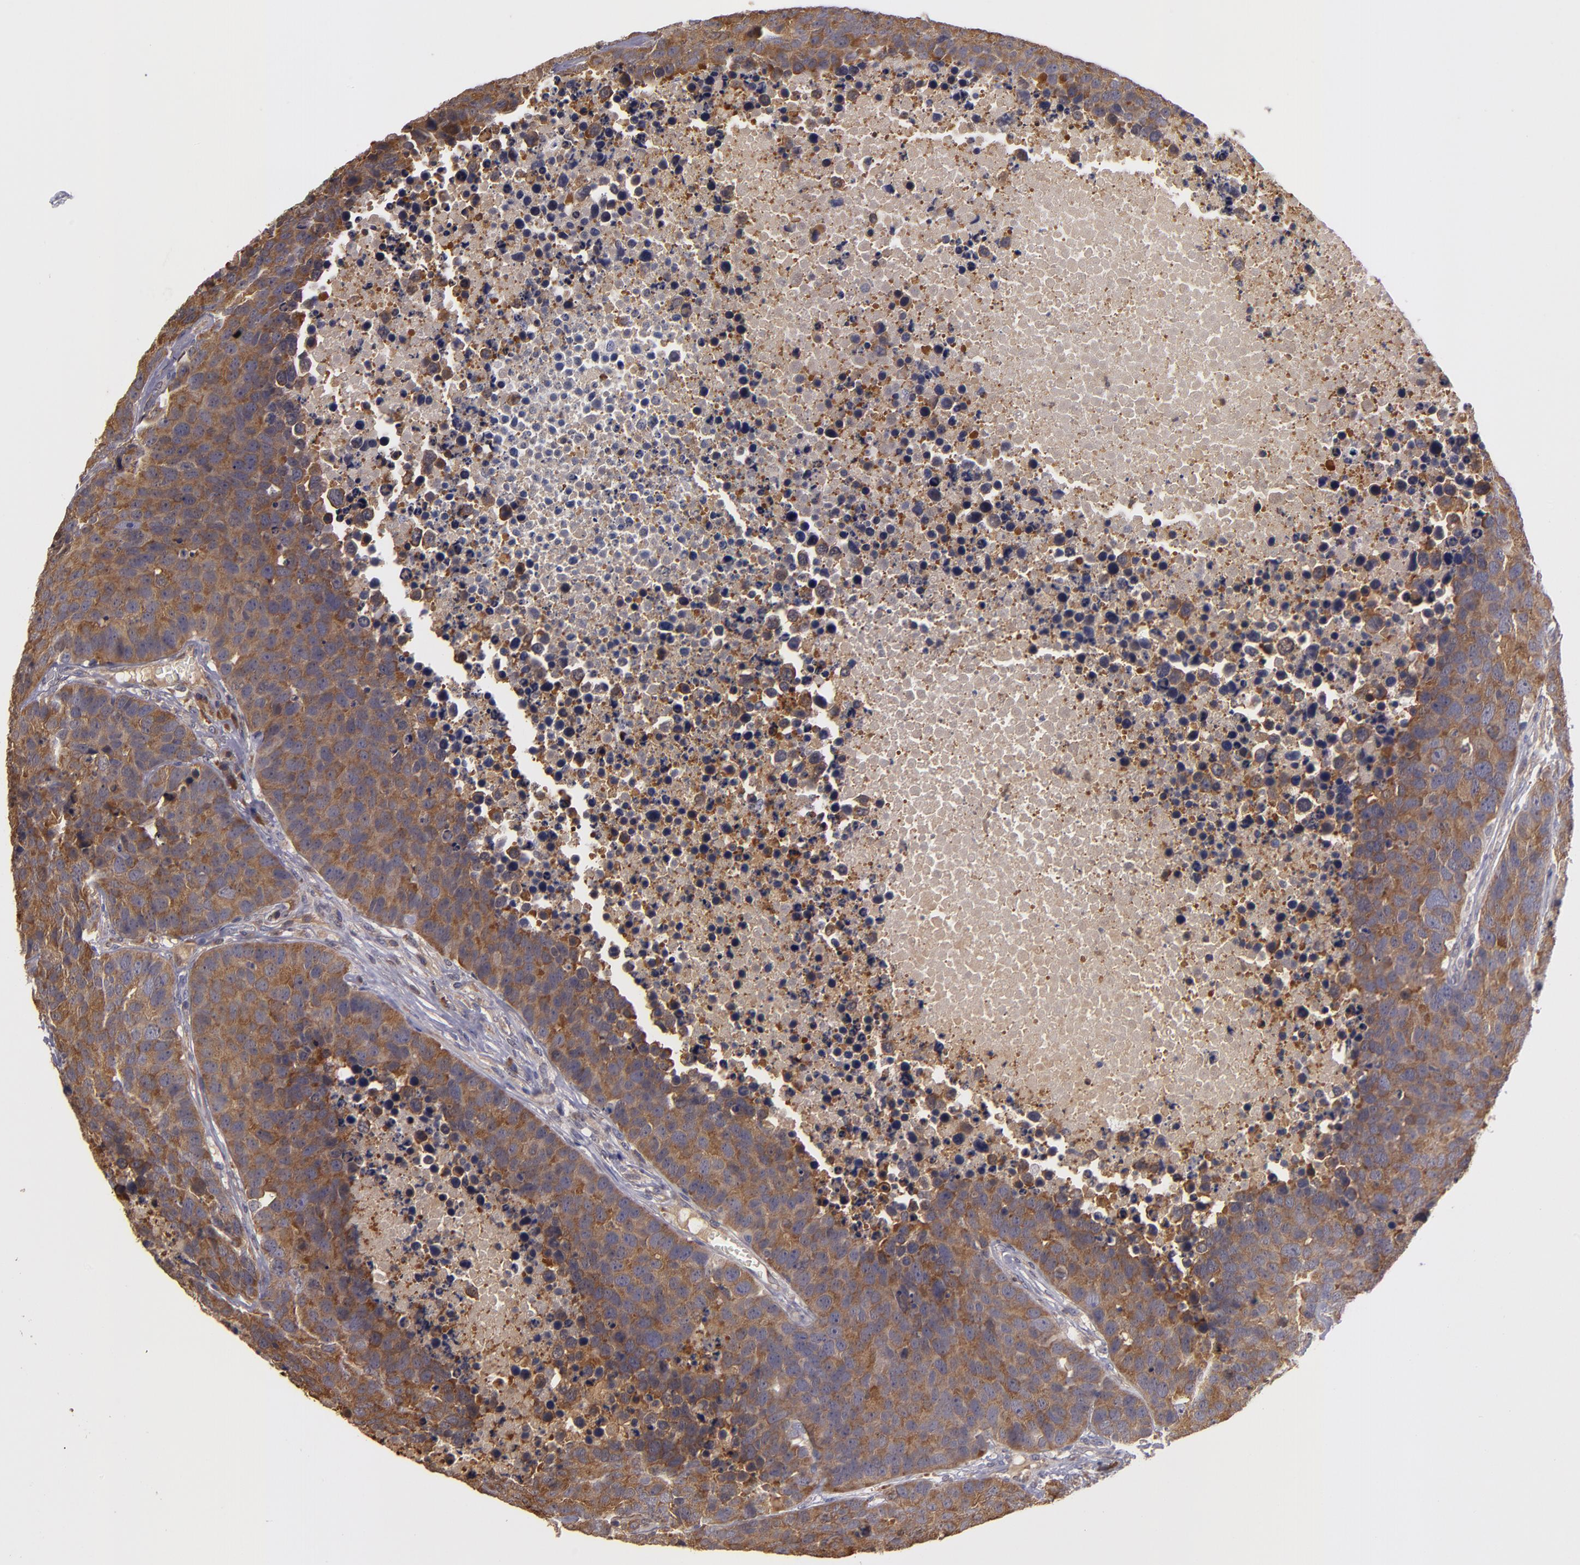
{"staining": {"intensity": "moderate", "quantity": ">75%", "location": "cytoplasmic/membranous"}, "tissue": "carcinoid", "cell_type": "Tumor cells", "image_type": "cancer", "snomed": [{"axis": "morphology", "description": "Carcinoid, malignant, NOS"}, {"axis": "topography", "description": "Lung"}], "caption": "The micrograph displays immunohistochemical staining of malignant carcinoid. There is moderate cytoplasmic/membranous positivity is seen in approximately >75% of tumor cells.", "gene": "CARS1", "patient": {"sex": "male", "age": 60}}